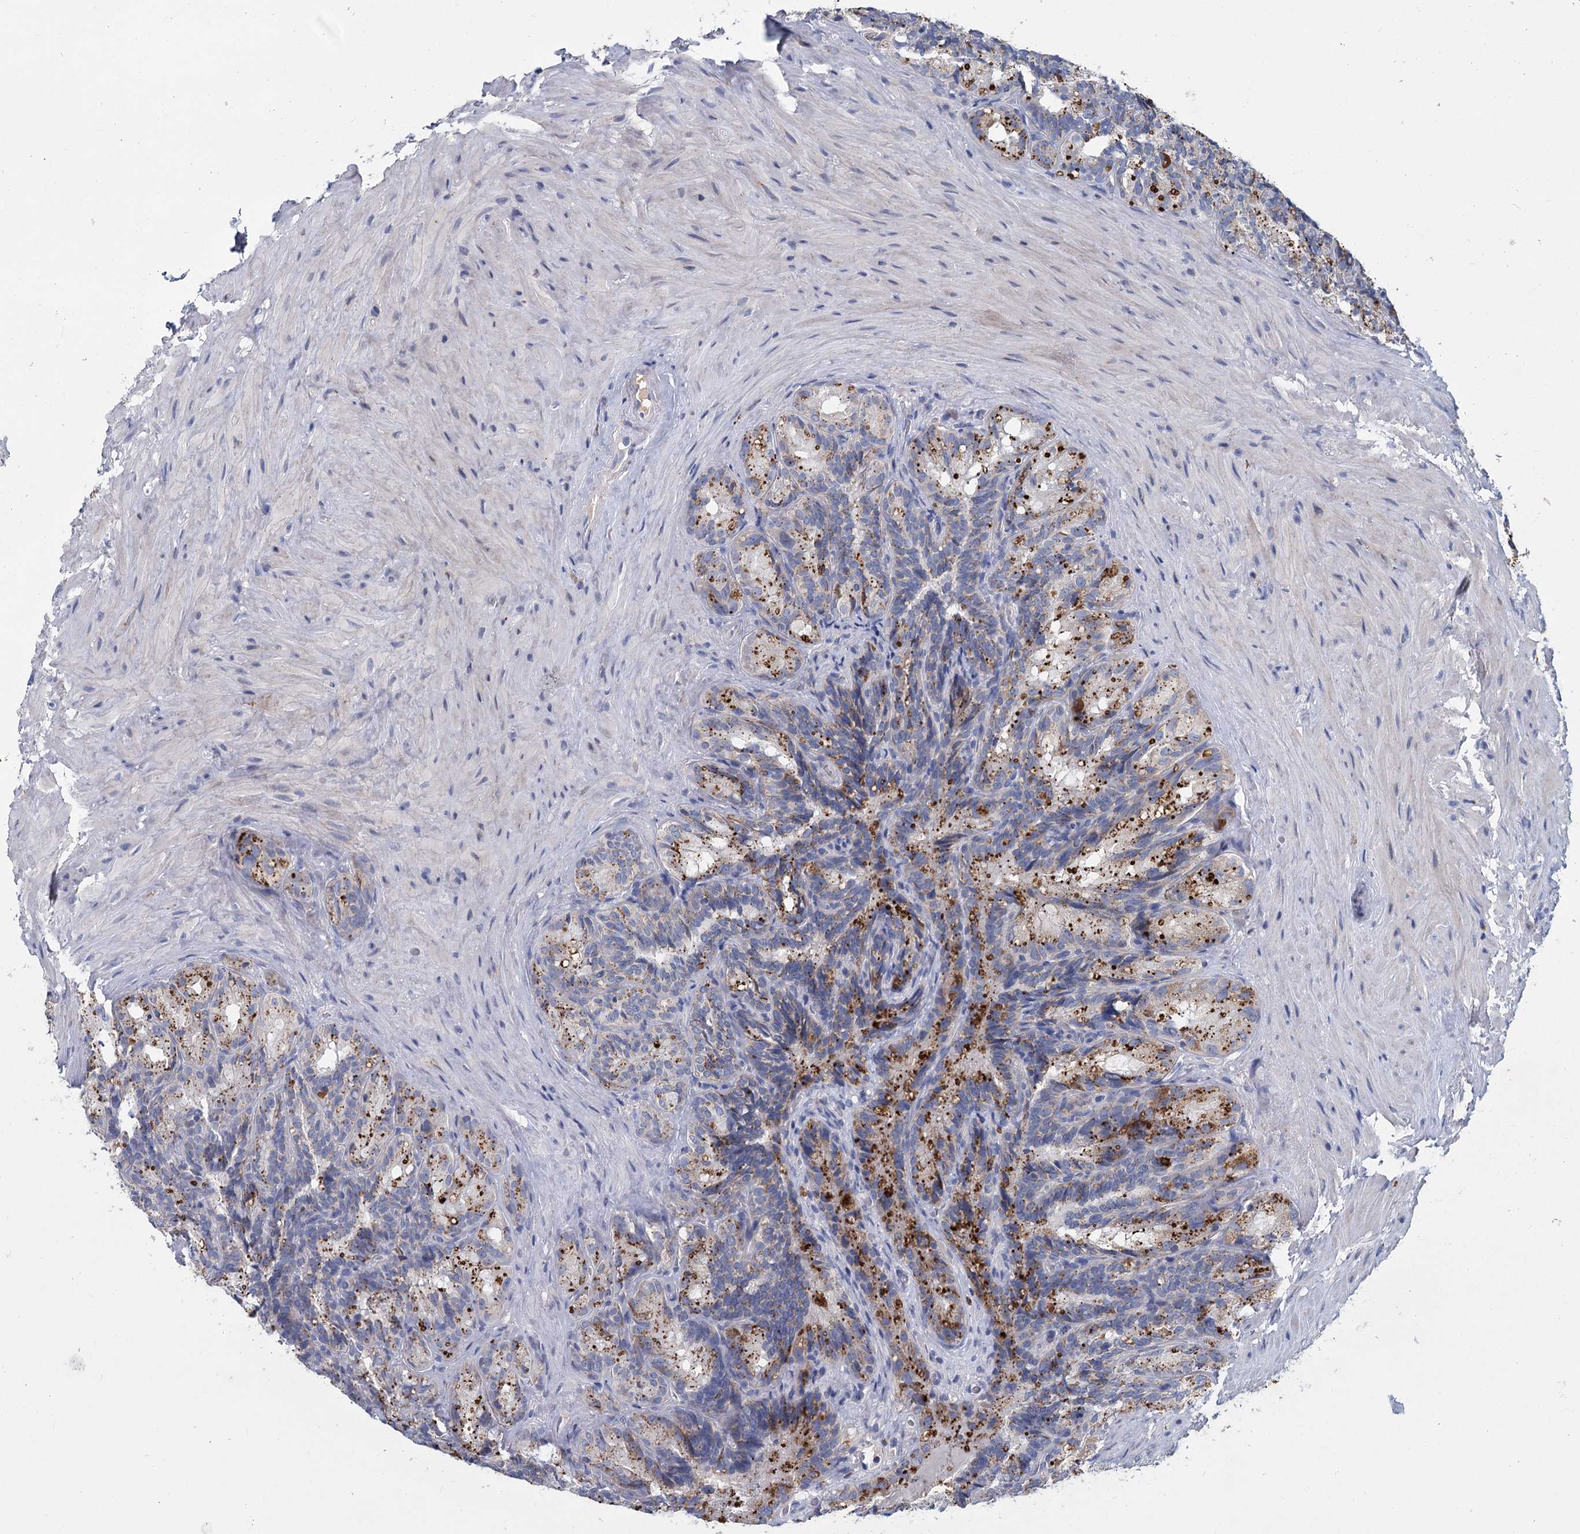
{"staining": {"intensity": "negative", "quantity": "none", "location": "none"}, "tissue": "seminal vesicle", "cell_type": "Glandular cells", "image_type": "normal", "snomed": [{"axis": "morphology", "description": "Normal tissue, NOS"}, {"axis": "topography", "description": "Seminal veicle"}], "caption": "A photomicrograph of human seminal vesicle is negative for staining in glandular cells. The staining is performed using DAB brown chromogen with nuclei counter-stained in using hematoxylin.", "gene": "ANKRD16", "patient": {"sex": "male", "age": 60}}